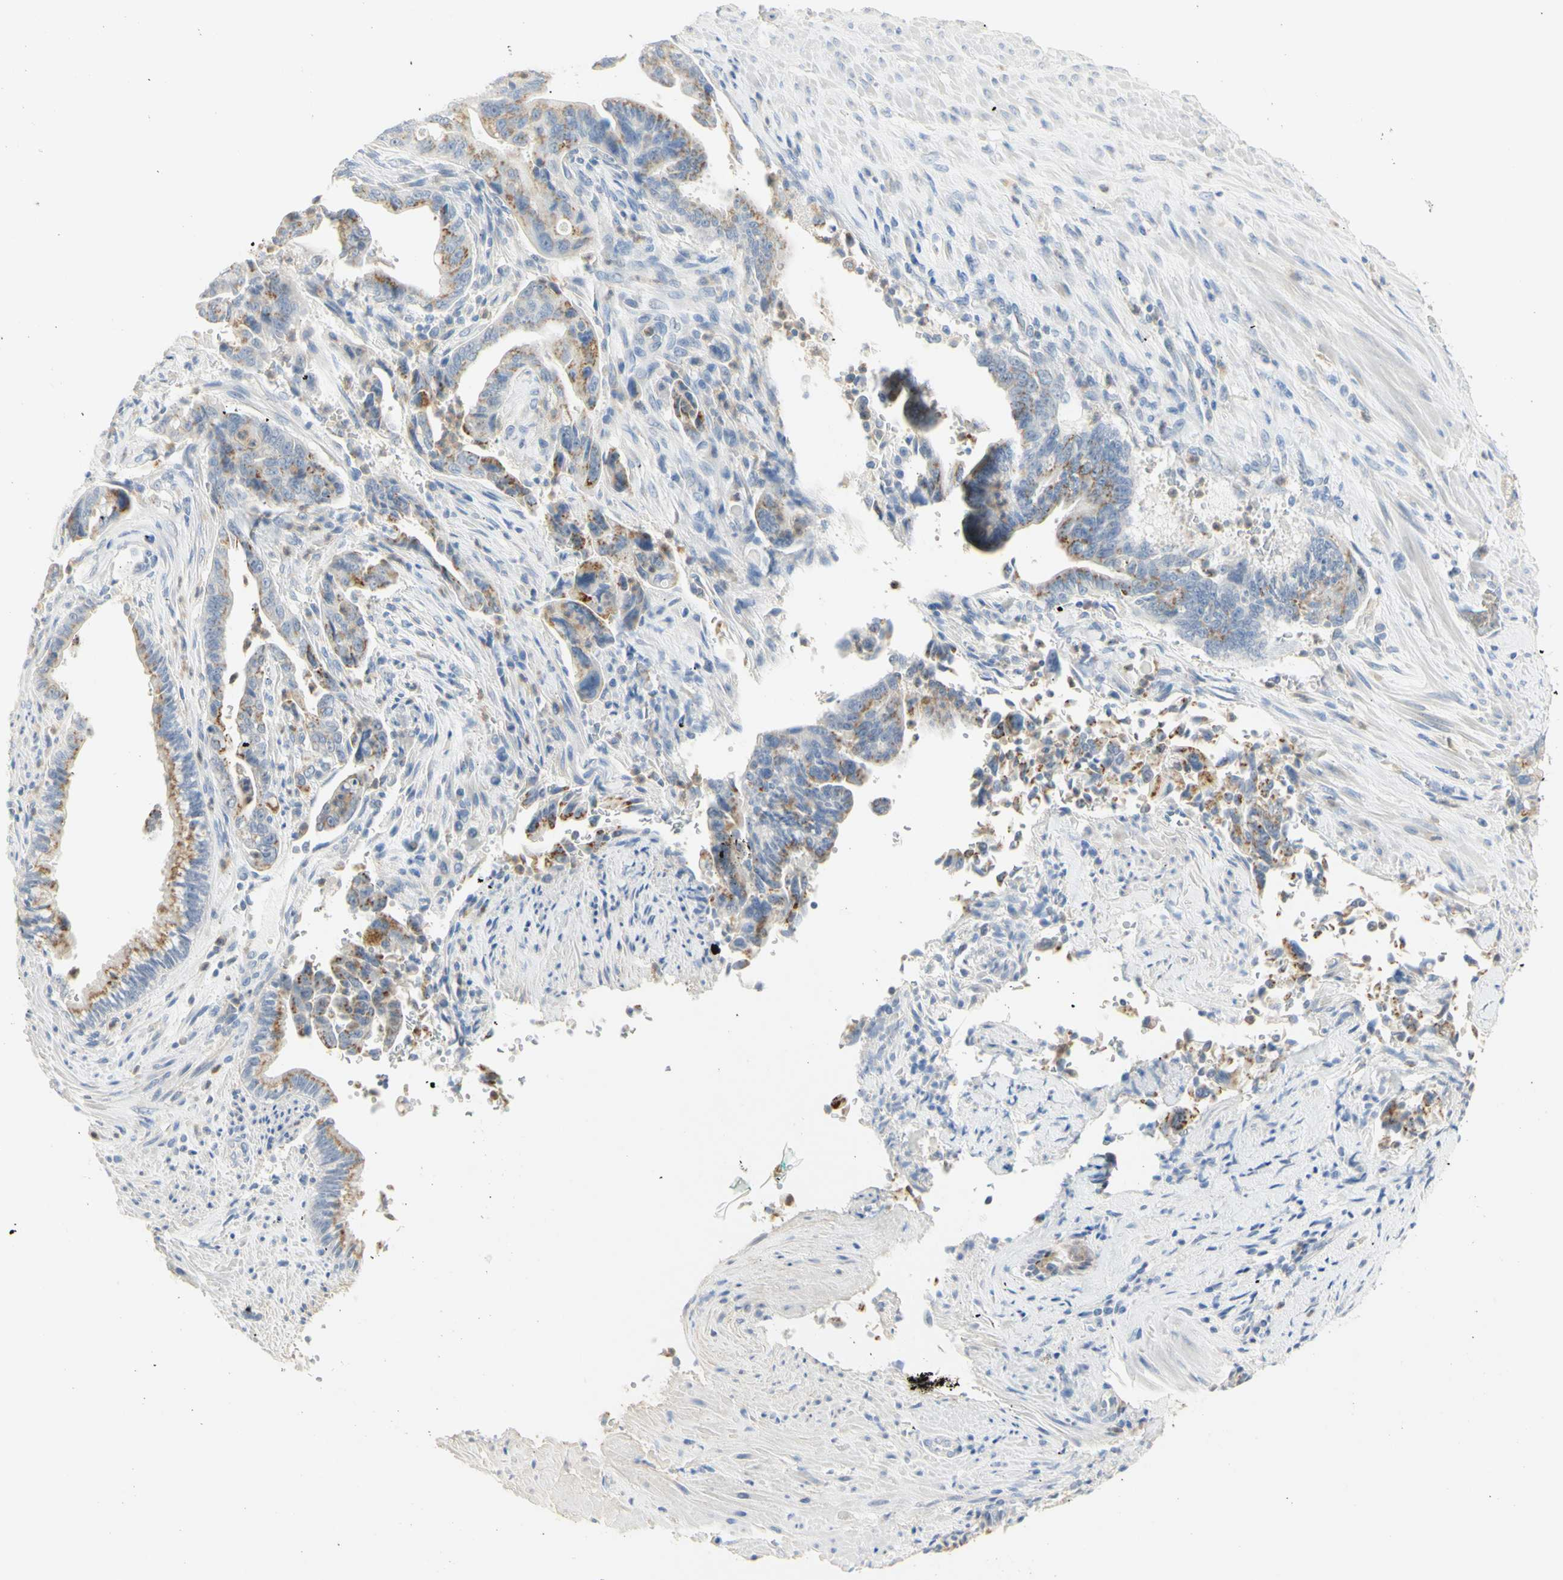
{"staining": {"intensity": "moderate", "quantity": ">75%", "location": "cytoplasmic/membranous"}, "tissue": "pancreatic cancer", "cell_type": "Tumor cells", "image_type": "cancer", "snomed": [{"axis": "morphology", "description": "Adenocarcinoma, NOS"}, {"axis": "topography", "description": "Pancreas"}], "caption": "There is medium levels of moderate cytoplasmic/membranous staining in tumor cells of pancreatic adenocarcinoma, as demonstrated by immunohistochemical staining (brown color).", "gene": "B4GALNT3", "patient": {"sex": "male", "age": 70}}